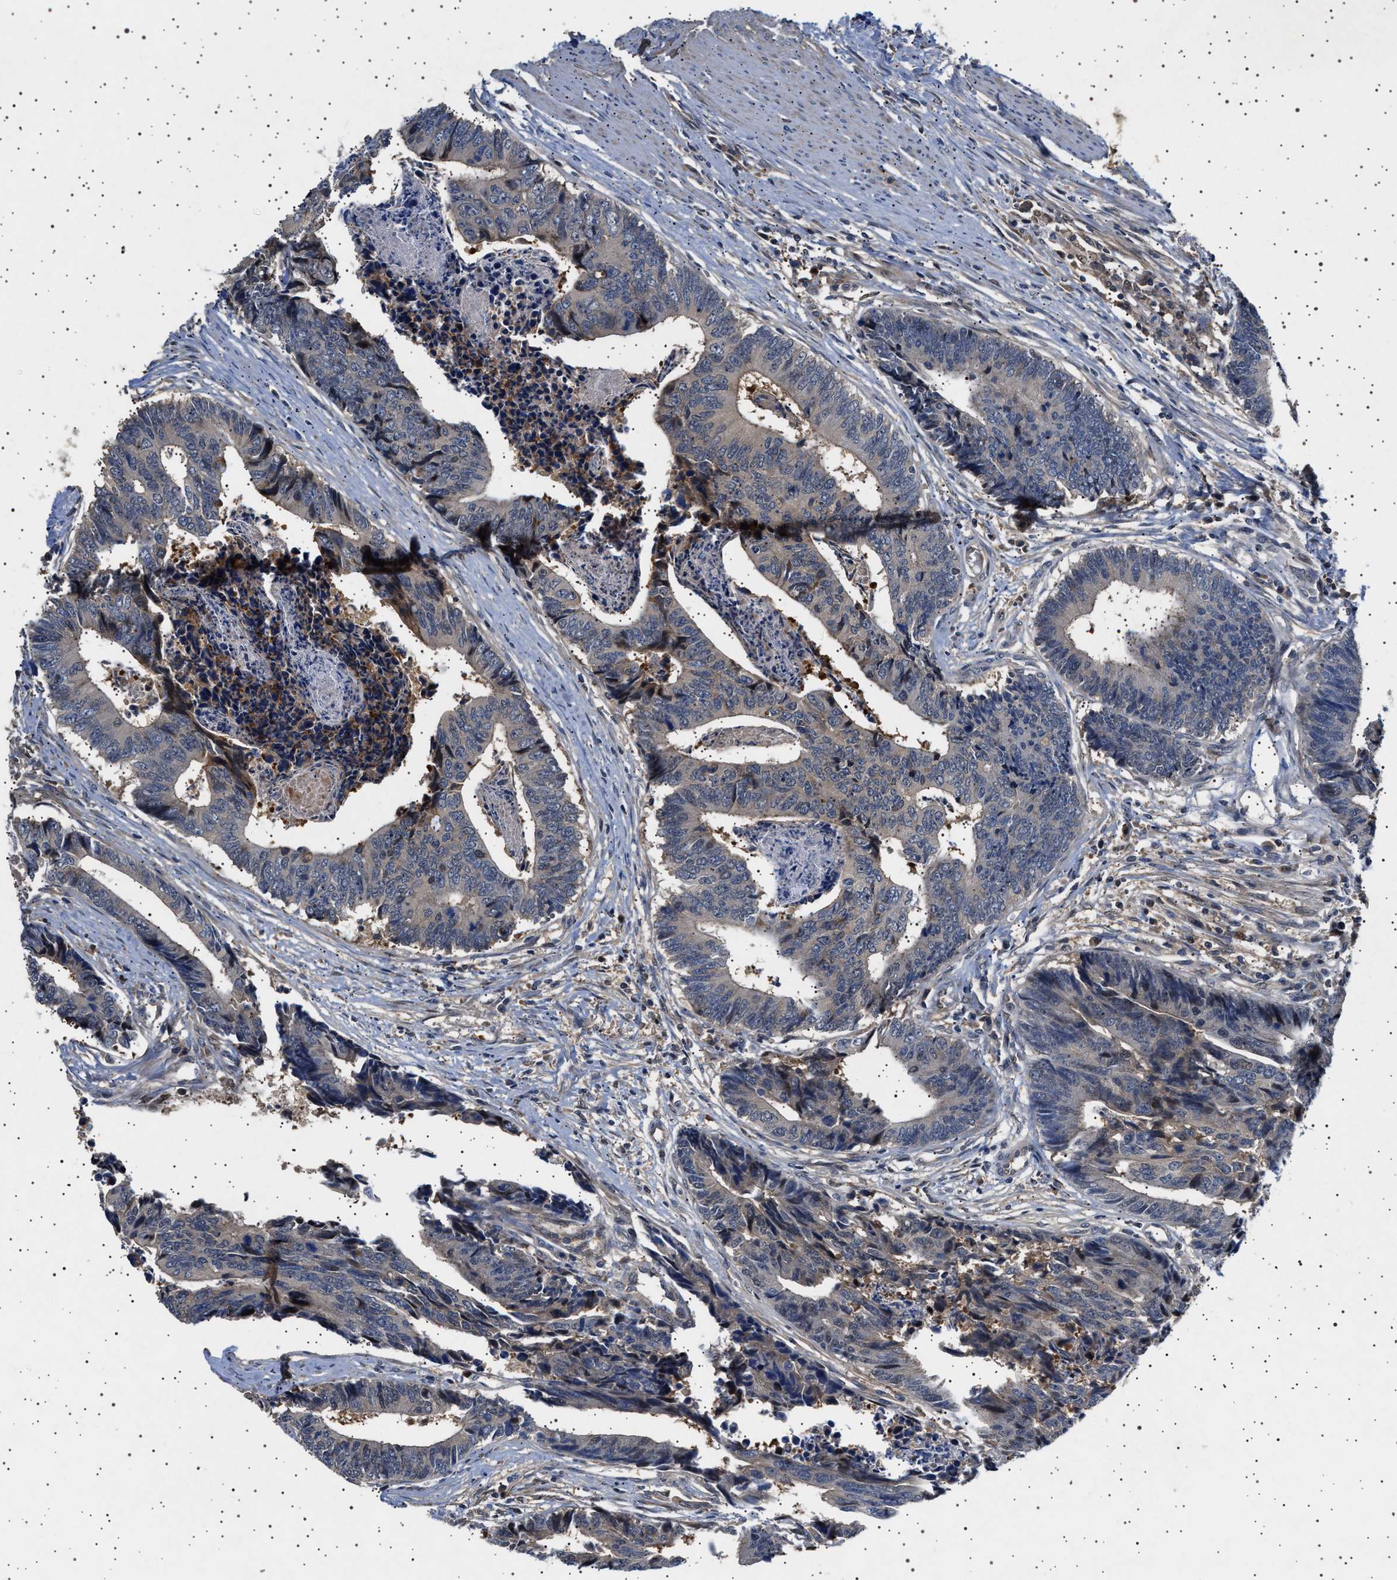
{"staining": {"intensity": "negative", "quantity": "none", "location": "none"}, "tissue": "colorectal cancer", "cell_type": "Tumor cells", "image_type": "cancer", "snomed": [{"axis": "morphology", "description": "Adenocarcinoma, NOS"}, {"axis": "topography", "description": "Rectum"}], "caption": "DAB immunohistochemical staining of adenocarcinoma (colorectal) reveals no significant positivity in tumor cells. (DAB immunohistochemistry visualized using brightfield microscopy, high magnification).", "gene": "FICD", "patient": {"sex": "male", "age": 84}}